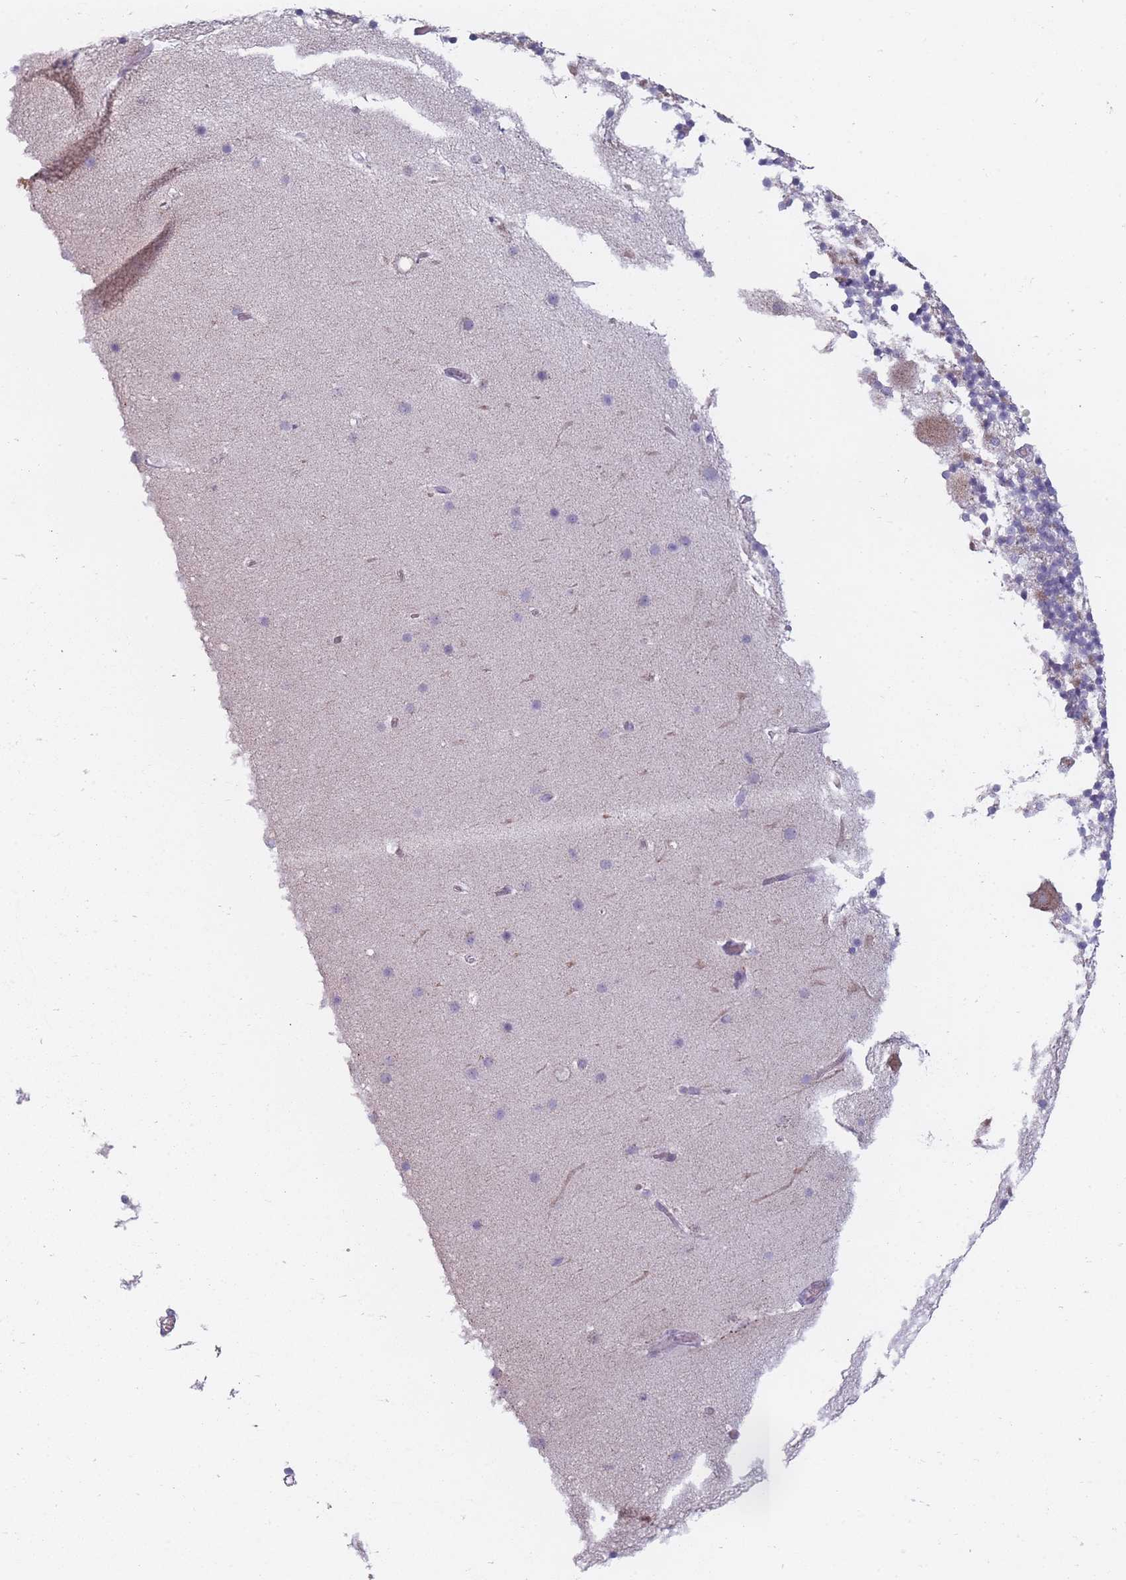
{"staining": {"intensity": "weak", "quantity": "25%-75%", "location": "cytoplasmic/membranous"}, "tissue": "cerebellum", "cell_type": "Cells in granular layer", "image_type": "normal", "snomed": [{"axis": "morphology", "description": "Normal tissue, NOS"}, {"axis": "topography", "description": "Cerebellum"}], "caption": "Weak cytoplasmic/membranous positivity for a protein is appreciated in approximately 25%-75% of cells in granular layer of unremarkable cerebellum using immunohistochemistry (IHC).", "gene": "PEX11B", "patient": {"sex": "male", "age": 57}}